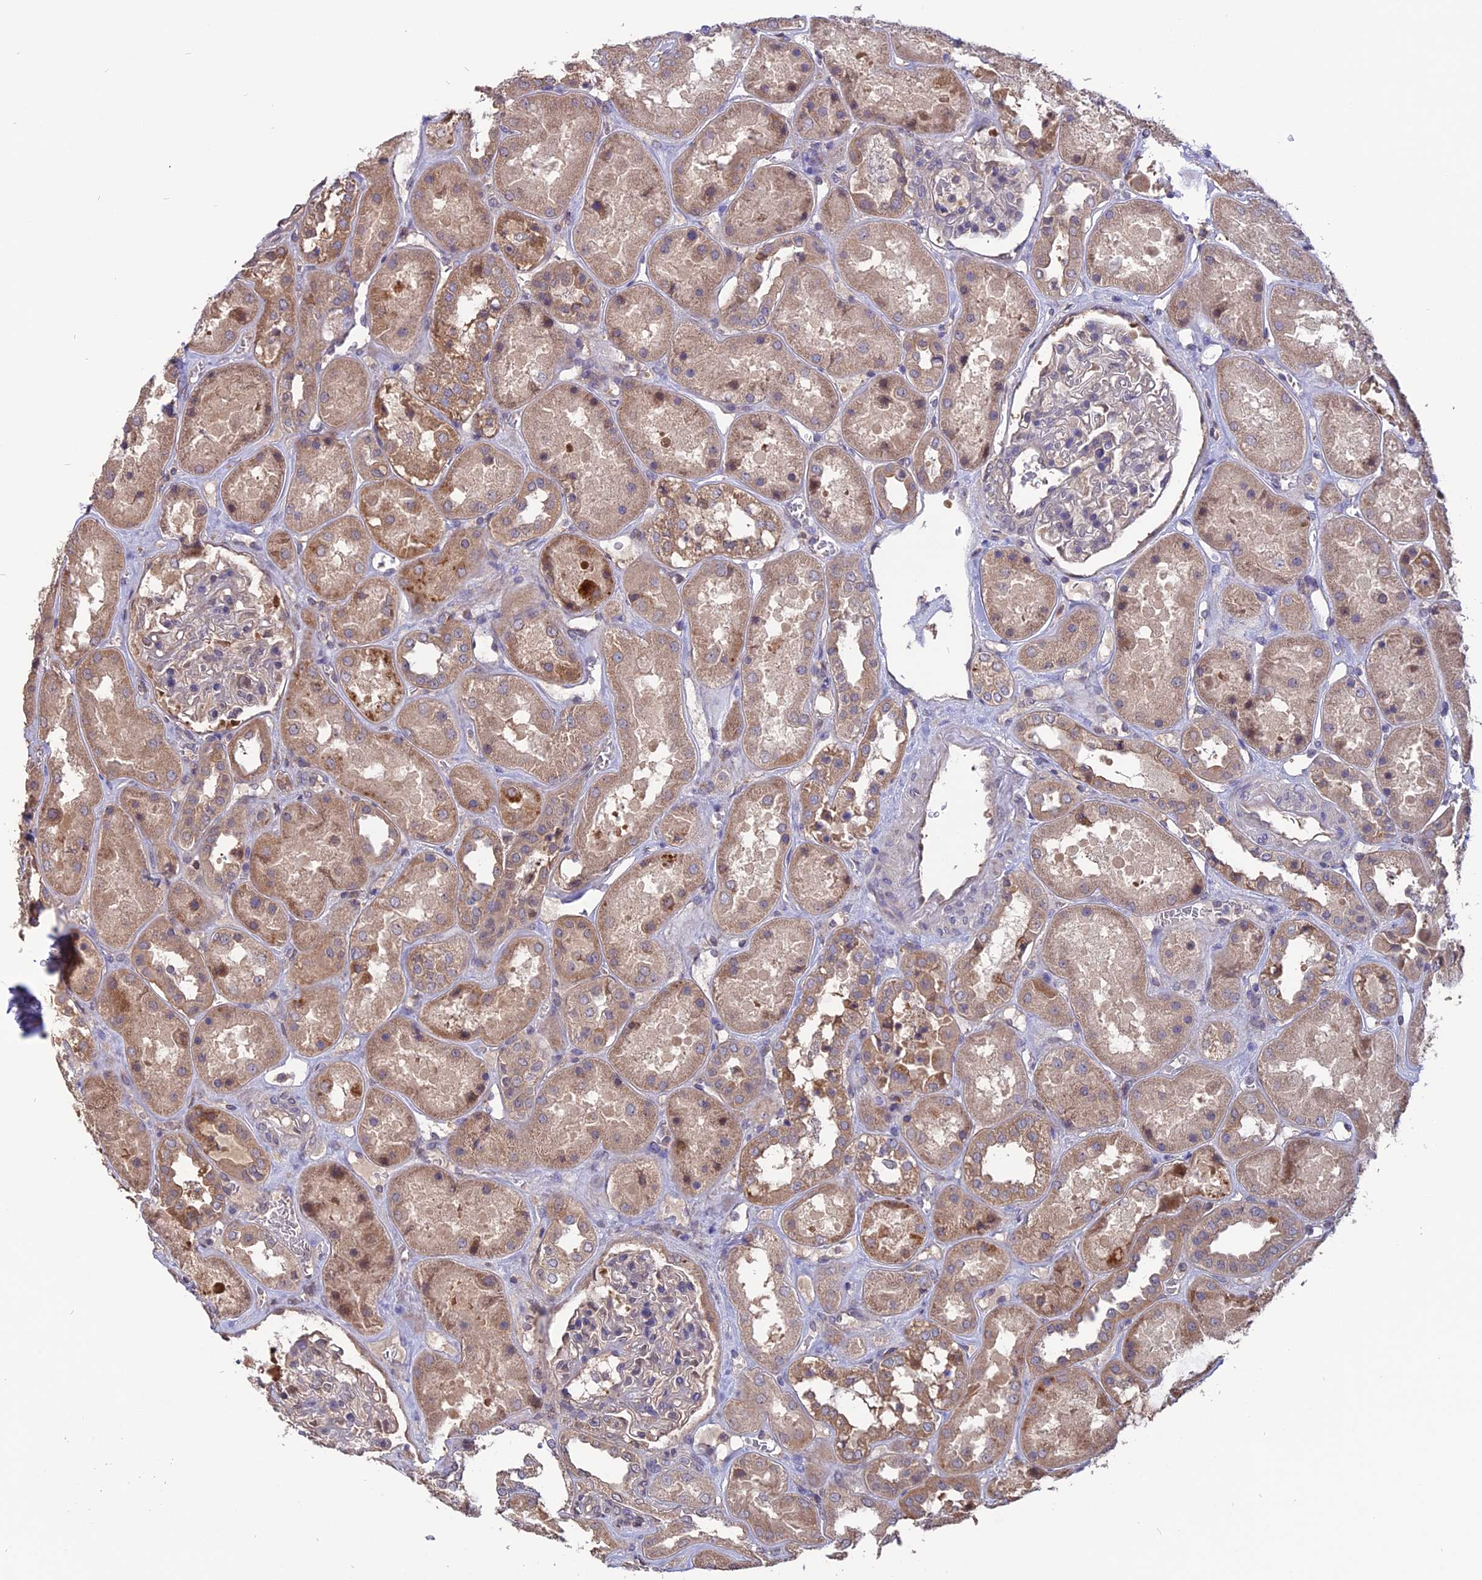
{"staining": {"intensity": "negative", "quantity": "none", "location": "none"}, "tissue": "kidney", "cell_type": "Cells in glomeruli", "image_type": "normal", "snomed": [{"axis": "morphology", "description": "Normal tissue, NOS"}, {"axis": "topography", "description": "Kidney"}], "caption": "The immunohistochemistry (IHC) photomicrograph has no significant staining in cells in glomeruli of kidney. Nuclei are stained in blue.", "gene": "CARMIL2", "patient": {"sex": "male", "age": 70}}